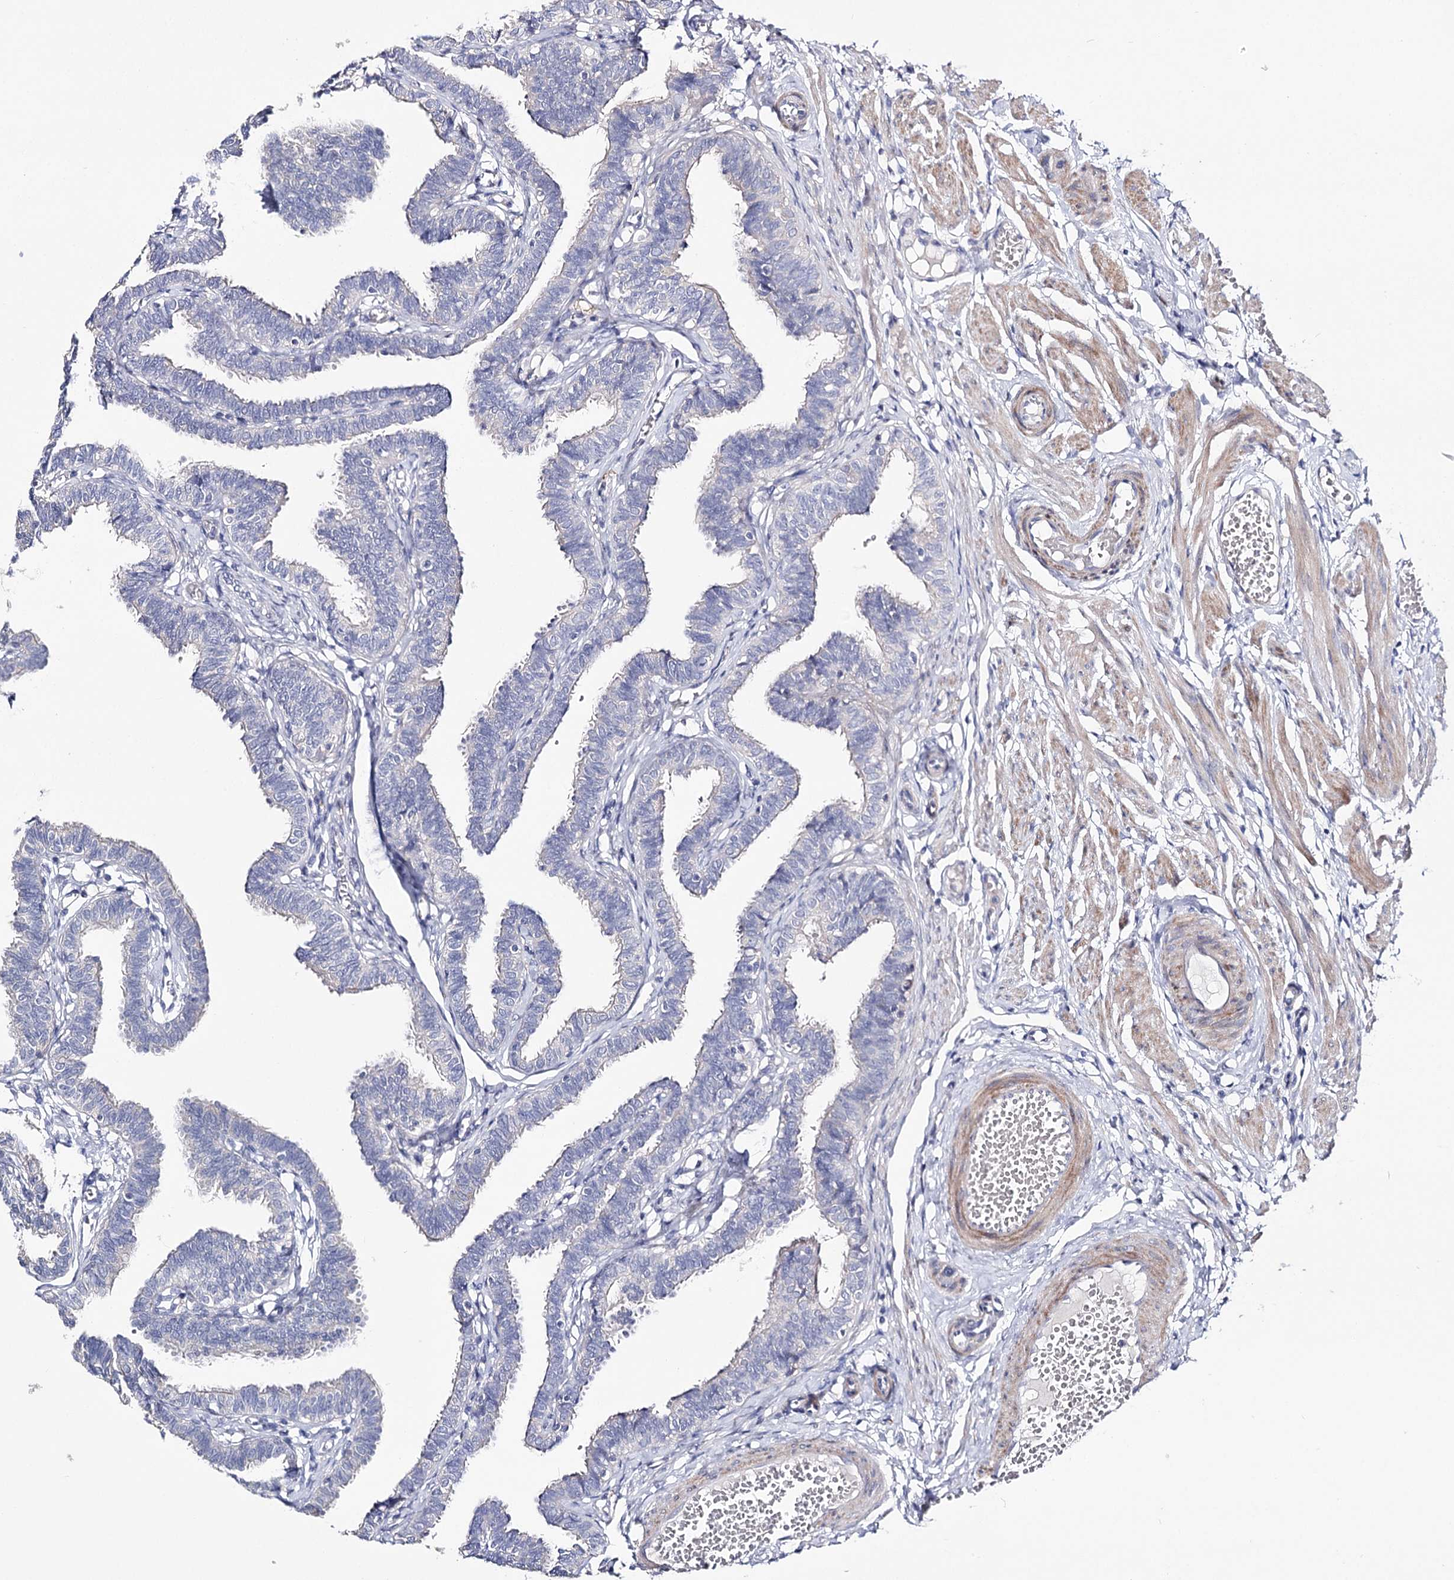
{"staining": {"intensity": "negative", "quantity": "none", "location": "none"}, "tissue": "fallopian tube", "cell_type": "Glandular cells", "image_type": "normal", "snomed": [{"axis": "morphology", "description": "Normal tissue, NOS"}, {"axis": "topography", "description": "Fallopian tube"}, {"axis": "topography", "description": "Ovary"}], "caption": "This is an immunohistochemistry image of unremarkable human fallopian tube. There is no positivity in glandular cells.", "gene": "NRAP", "patient": {"sex": "female", "age": 23}}